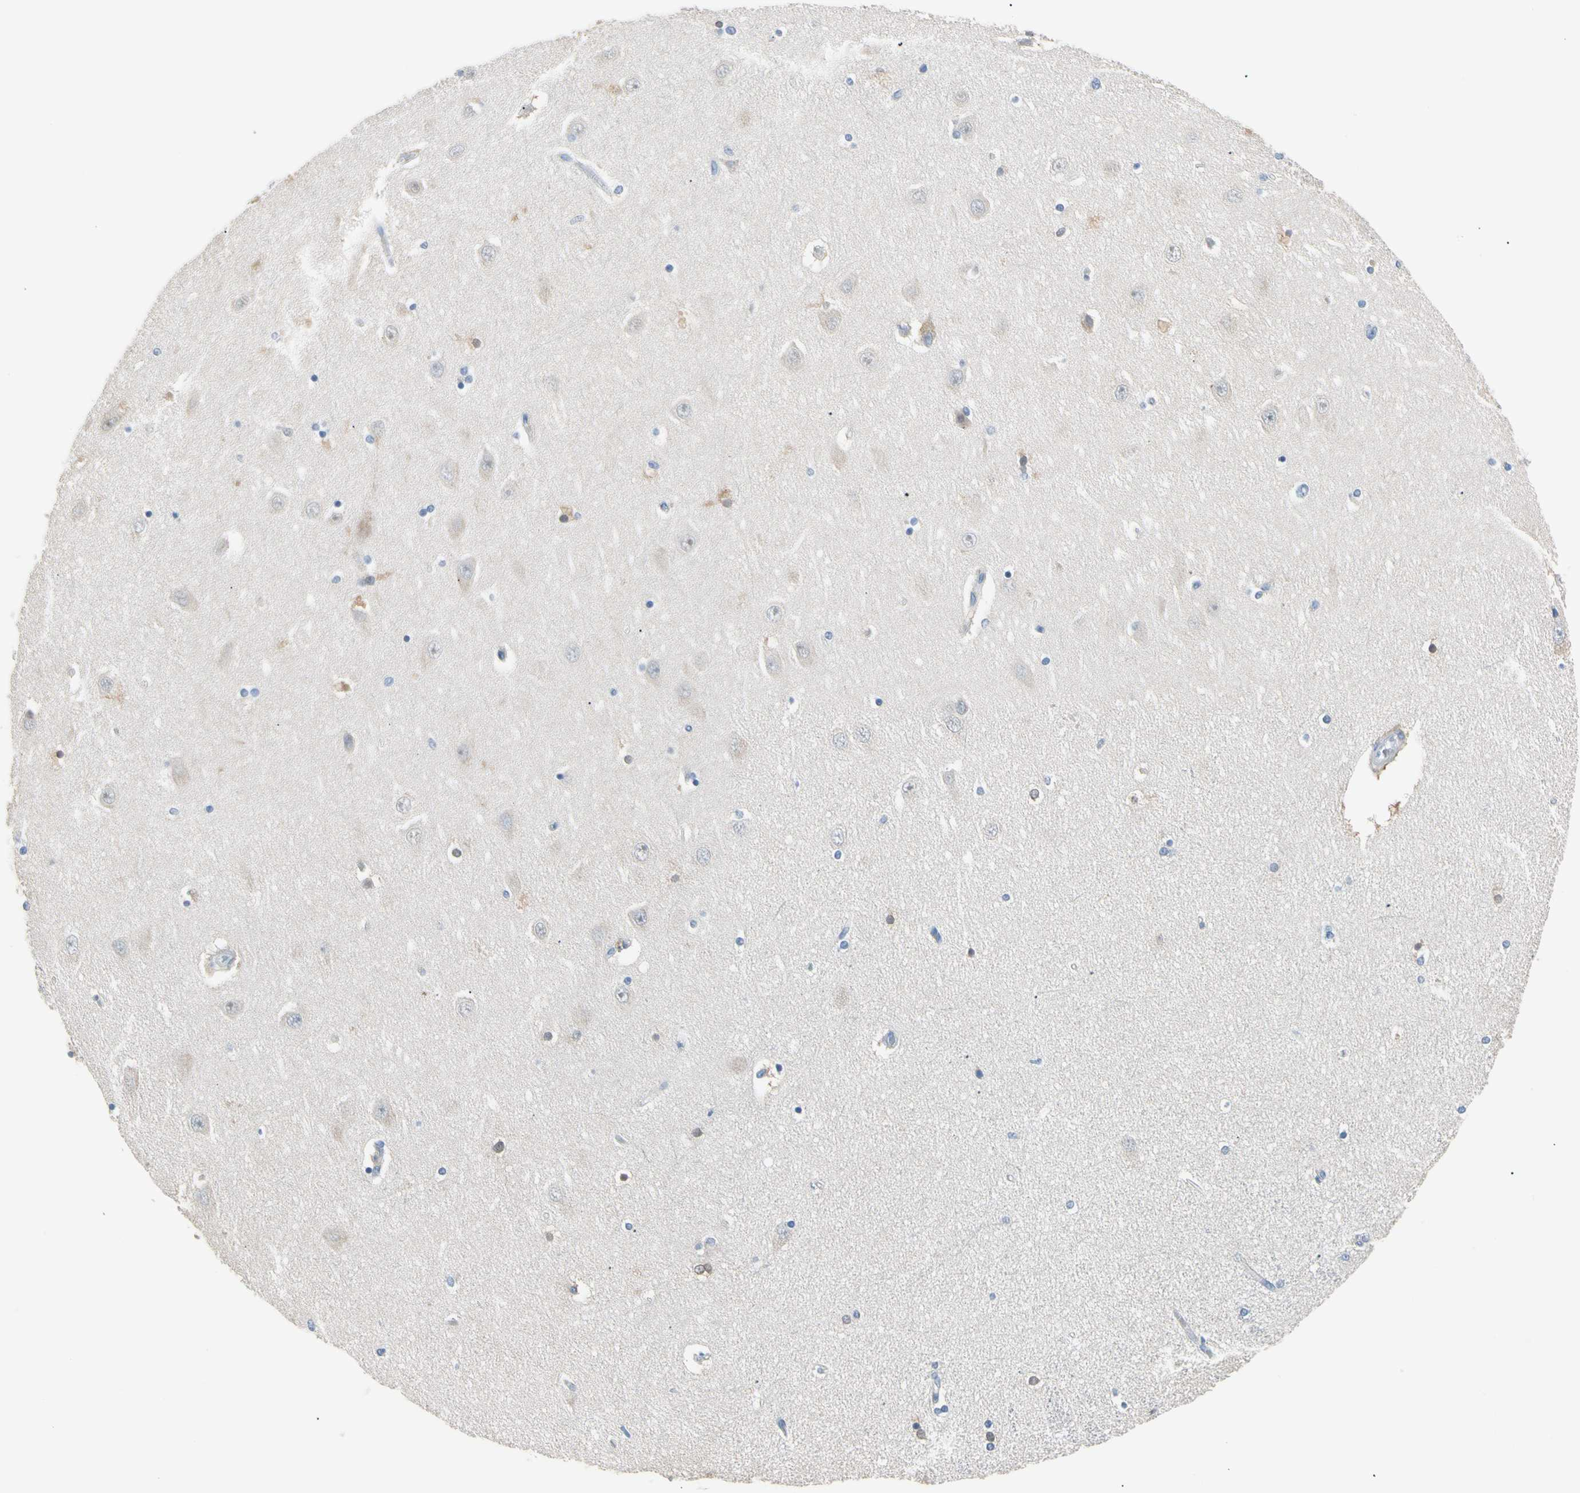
{"staining": {"intensity": "negative", "quantity": "none", "location": "none"}, "tissue": "hippocampus", "cell_type": "Glial cells", "image_type": "normal", "snomed": [{"axis": "morphology", "description": "Normal tissue, NOS"}, {"axis": "topography", "description": "Hippocampus"}], "caption": "DAB immunohistochemical staining of benign human hippocampus displays no significant expression in glial cells.", "gene": "MARK1", "patient": {"sex": "female", "age": 54}}